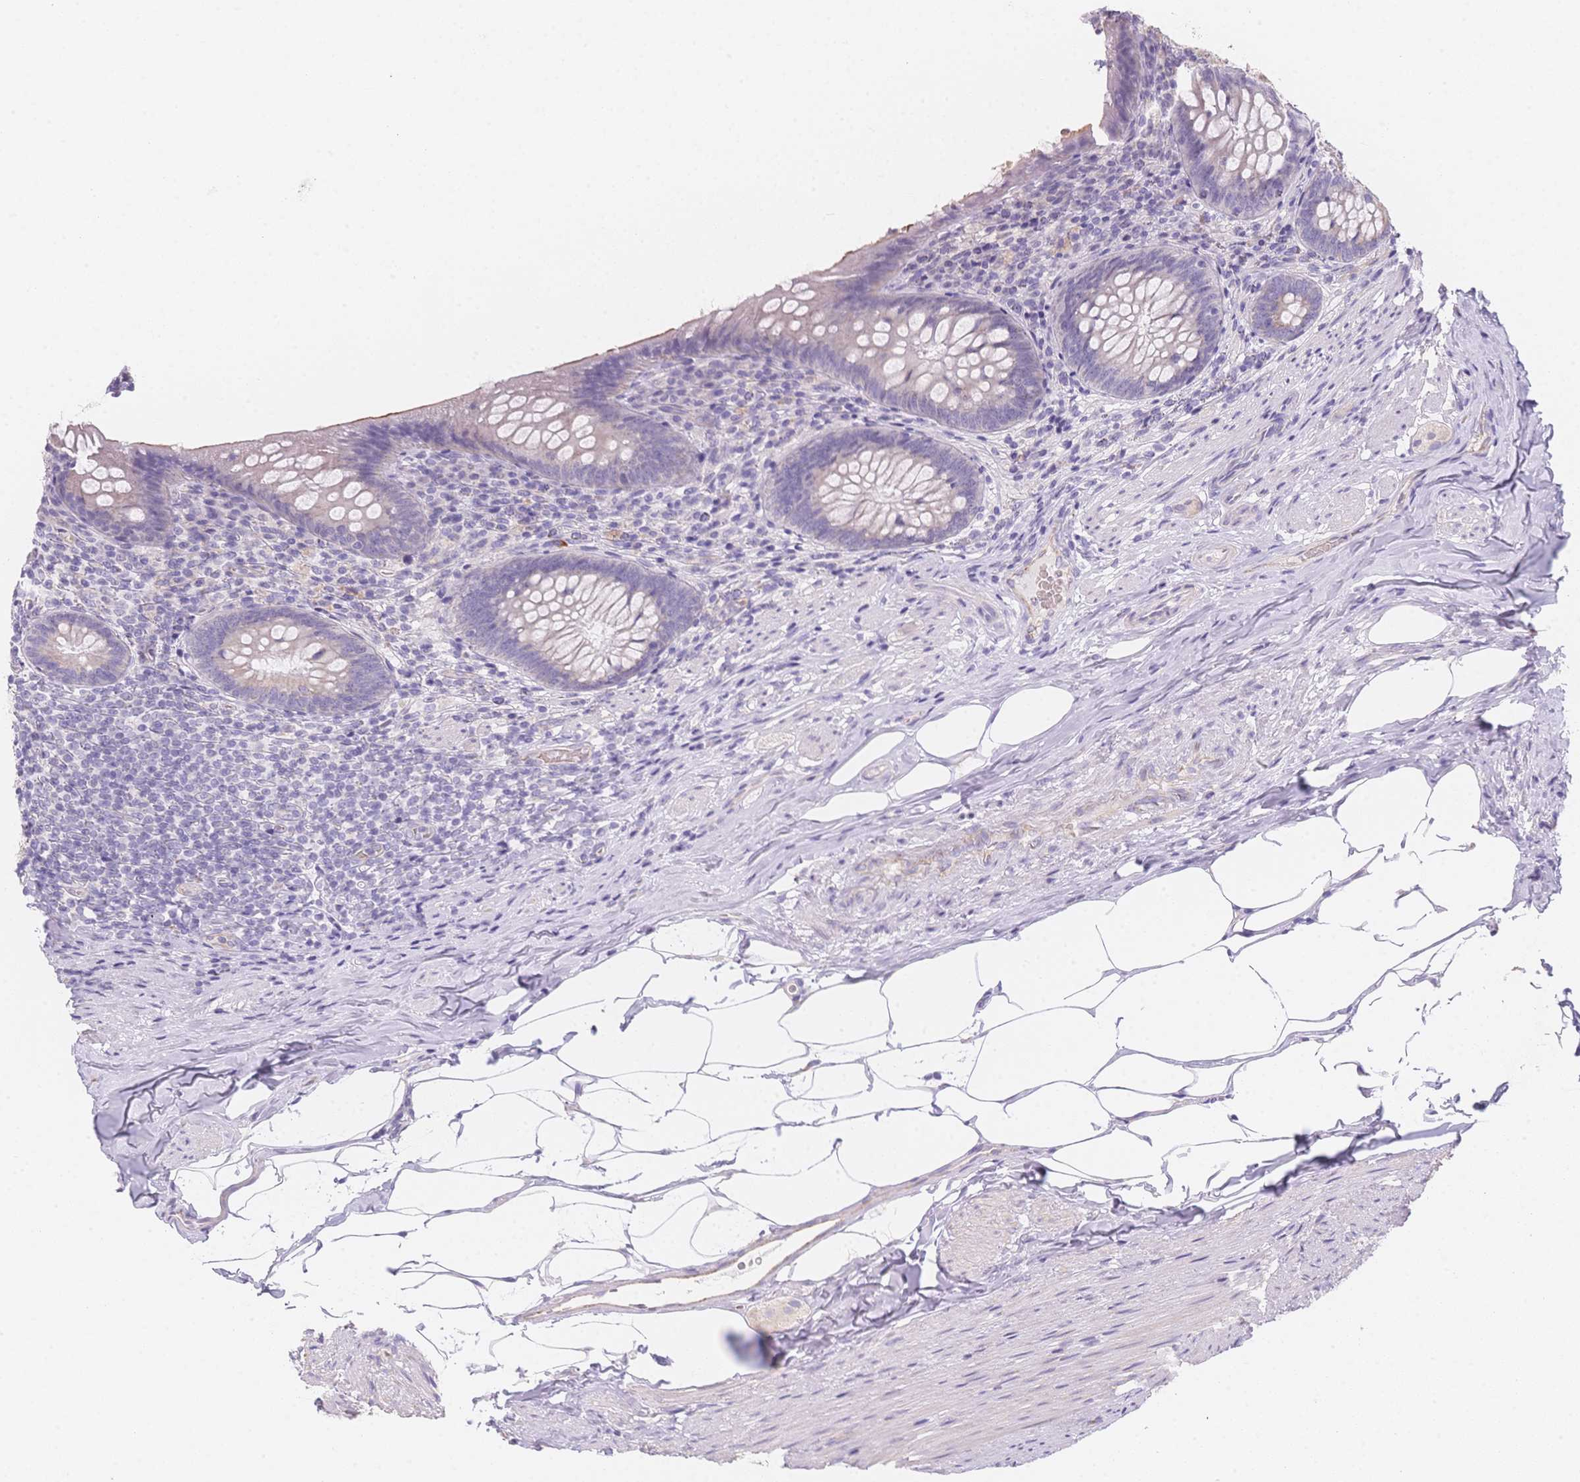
{"staining": {"intensity": "weak", "quantity": "<25%", "location": "cytoplasmic/membranous"}, "tissue": "appendix", "cell_type": "Glandular cells", "image_type": "normal", "snomed": [{"axis": "morphology", "description": "Normal tissue, NOS"}, {"axis": "topography", "description": "Appendix"}], "caption": "DAB immunohistochemical staining of benign appendix demonstrates no significant positivity in glandular cells.", "gene": "SMYD1", "patient": {"sex": "male", "age": 47}}